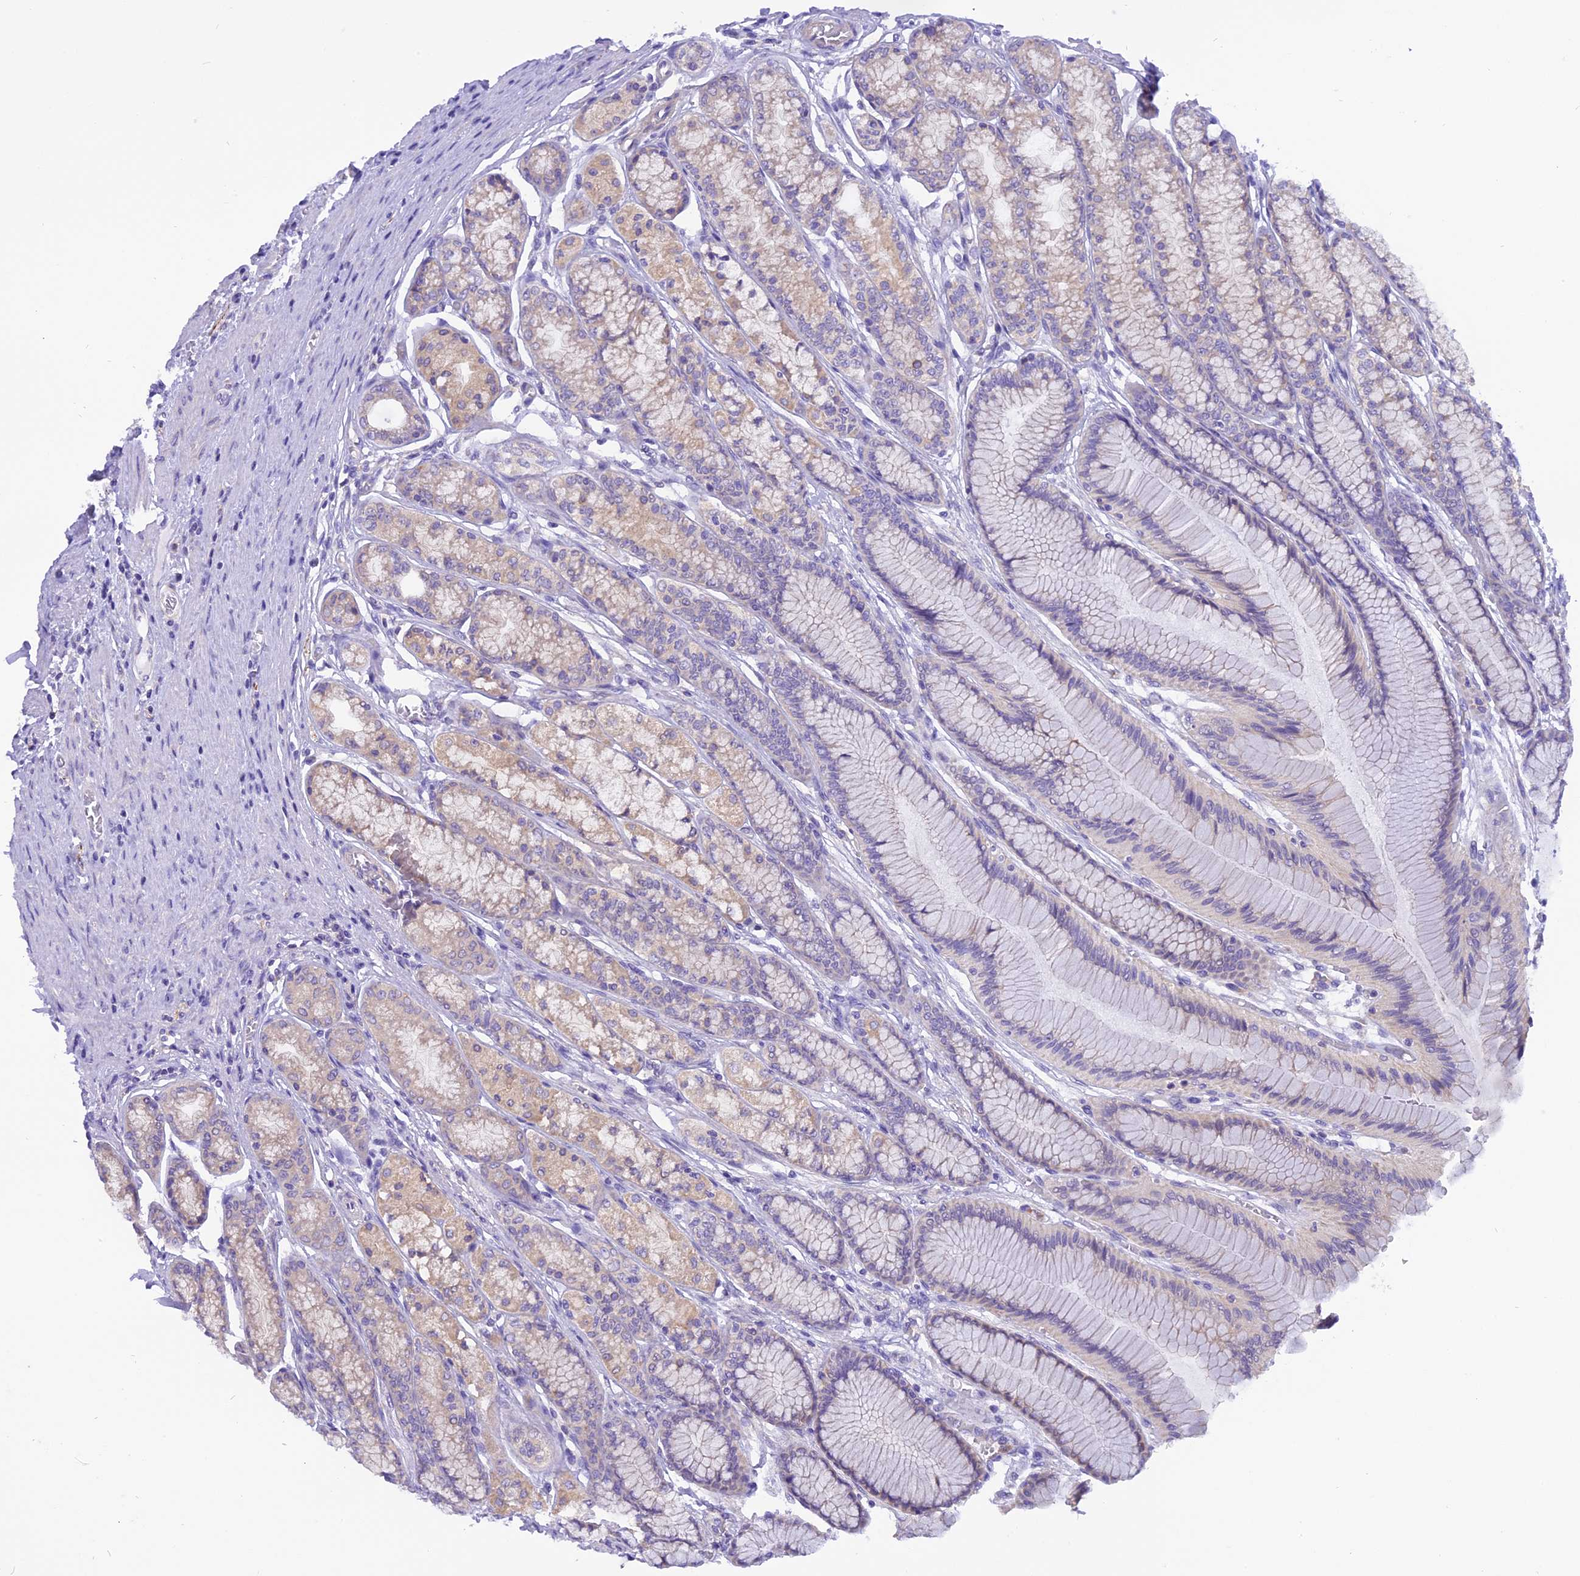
{"staining": {"intensity": "weak", "quantity": "25%-75%", "location": "cytoplasmic/membranous"}, "tissue": "stomach", "cell_type": "Glandular cells", "image_type": "normal", "snomed": [{"axis": "morphology", "description": "Normal tissue, NOS"}, {"axis": "morphology", "description": "Adenocarcinoma, NOS"}, {"axis": "morphology", "description": "Adenocarcinoma, High grade"}, {"axis": "topography", "description": "Stomach, upper"}, {"axis": "topography", "description": "Stomach"}], "caption": "Weak cytoplasmic/membranous protein expression is appreciated in about 25%-75% of glandular cells in stomach.", "gene": "TRIM3", "patient": {"sex": "female", "age": 65}}